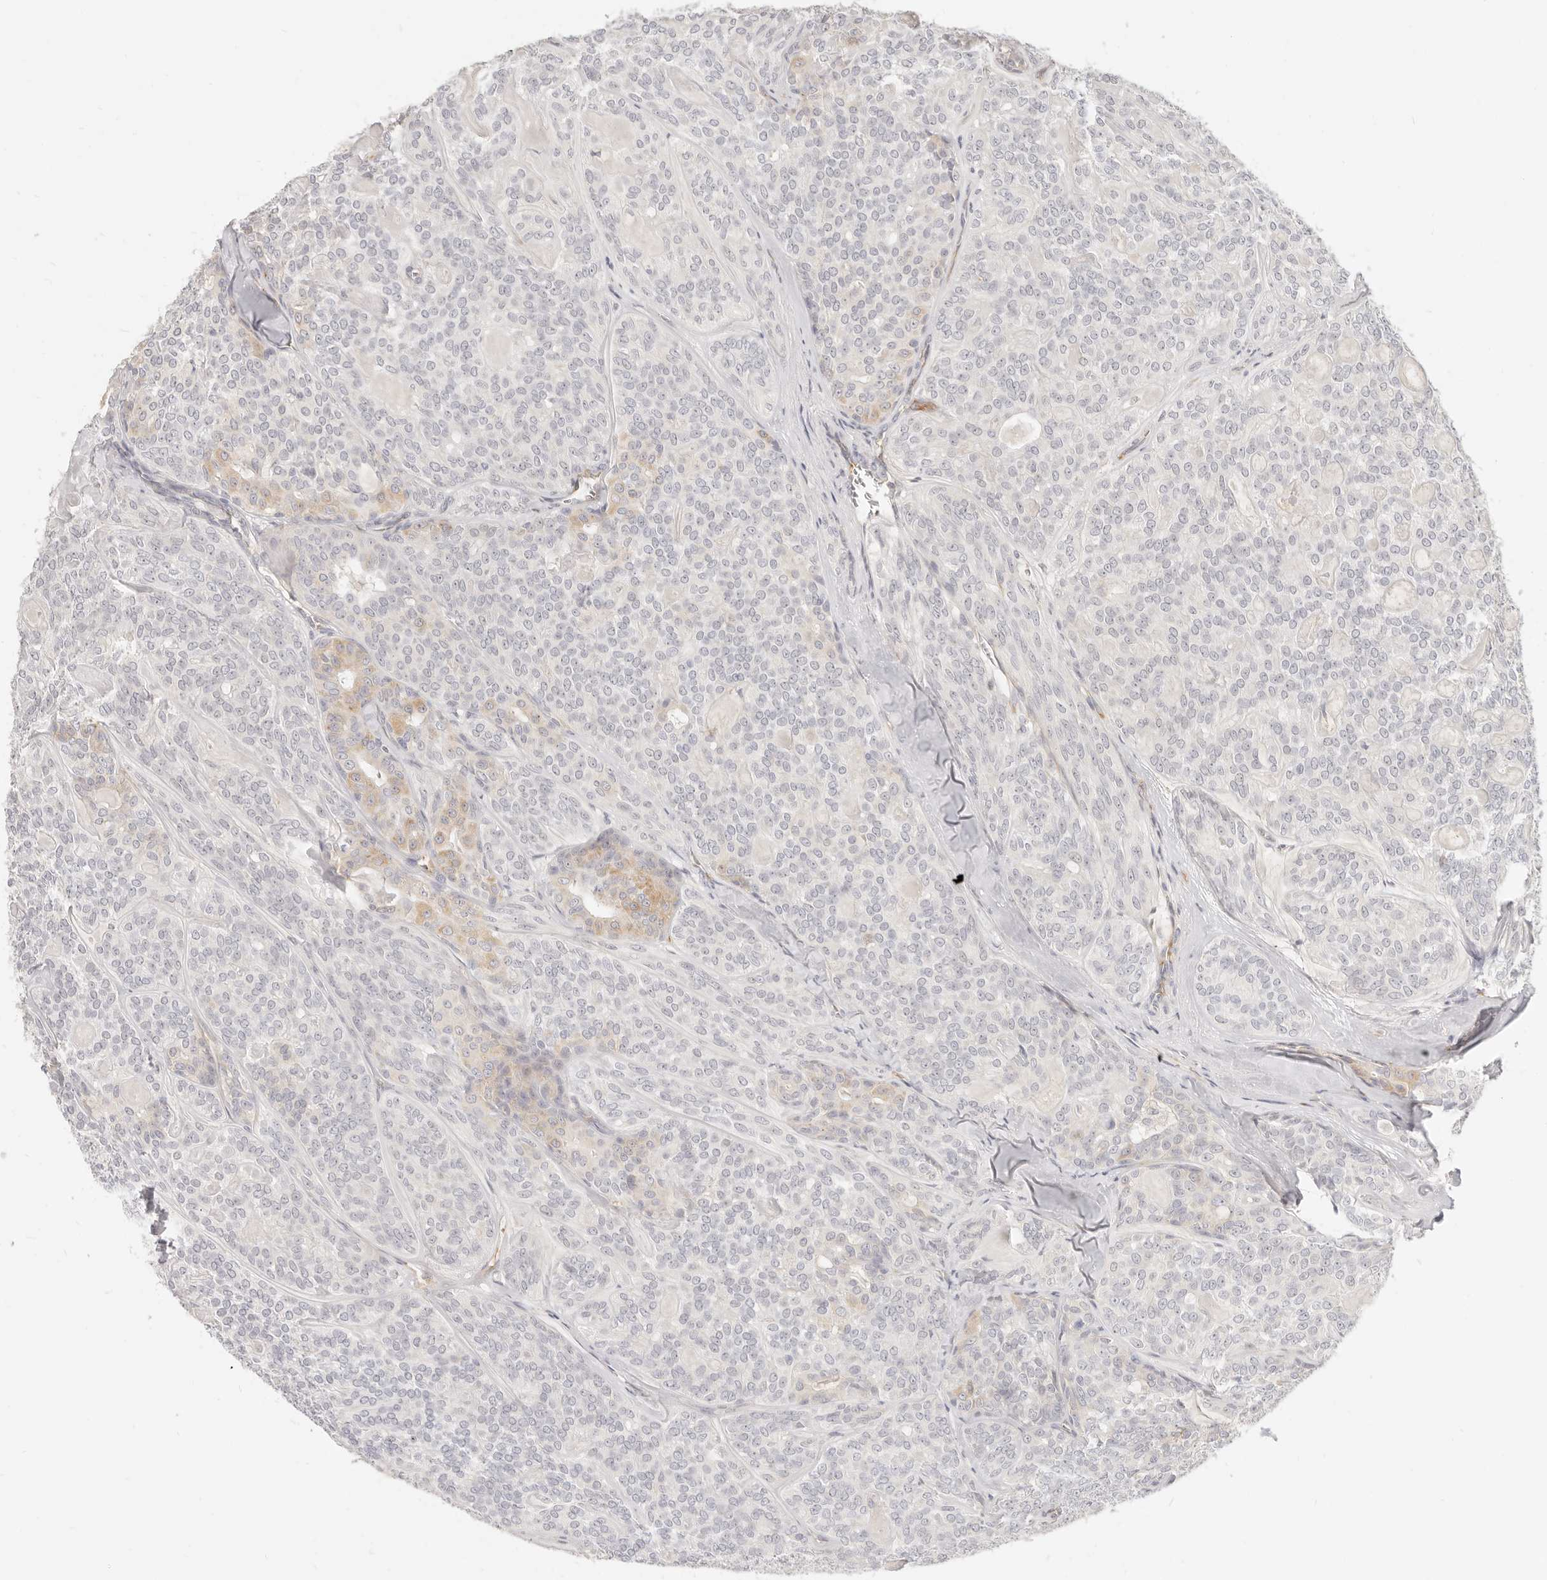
{"staining": {"intensity": "moderate", "quantity": "<25%", "location": "cytoplasmic/membranous"}, "tissue": "head and neck cancer", "cell_type": "Tumor cells", "image_type": "cancer", "snomed": [{"axis": "morphology", "description": "Adenocarcinoma, NOS"}, {"axis": "topography", "description": "Head-Neck"}], "caption": "The image shows staining of head and neck cancer, revealing moderate cytoplasmic/membranous protein staining (brown color) within tumor cells.", "gene": "LTB4R2", "patient": {"sex": "male", "age": 66}}